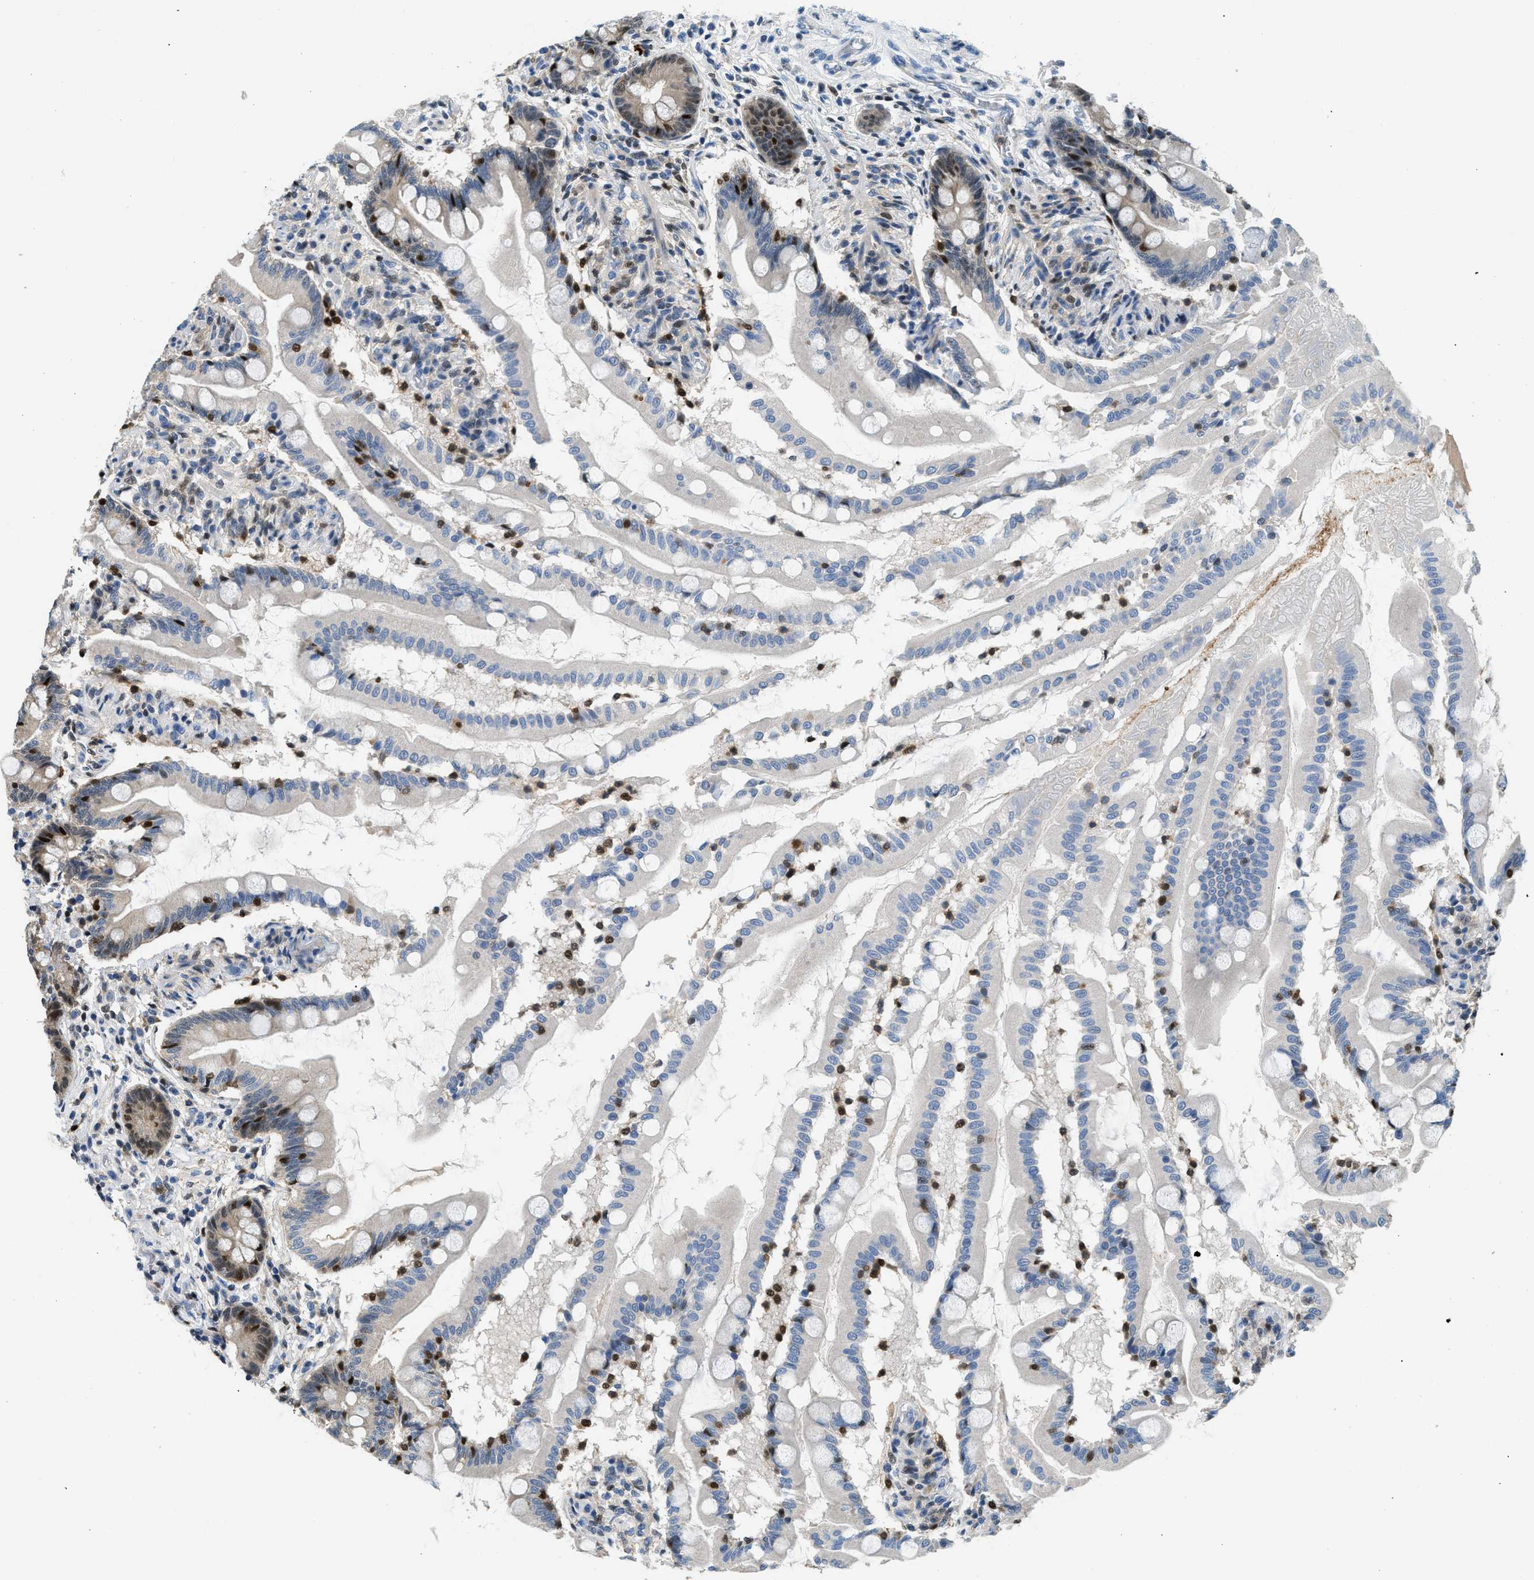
{"staining": {"intensity": "strong", "quantity": "25%-75%", "location": "cytoplasmic/membranous,nuclear"}, "tissue": "small intestine", "cell_type": "Glandular cells", "image_type": "normal", "snomed": [{"axis": "morphology", "description": "Normal tissue, NOS"}, {"axis": "topography", "description": "Small intestine"}], "caption": "Protein staining displays strong cytoplasmic/membranous,nuclear expression in about 25%-75% of glandular cells in unremarkable small intestine. (DAB IHC with brightfield microscopy, high magnification).", "gene": "TOX", "patient": {"sex": "female", "age": 56}}